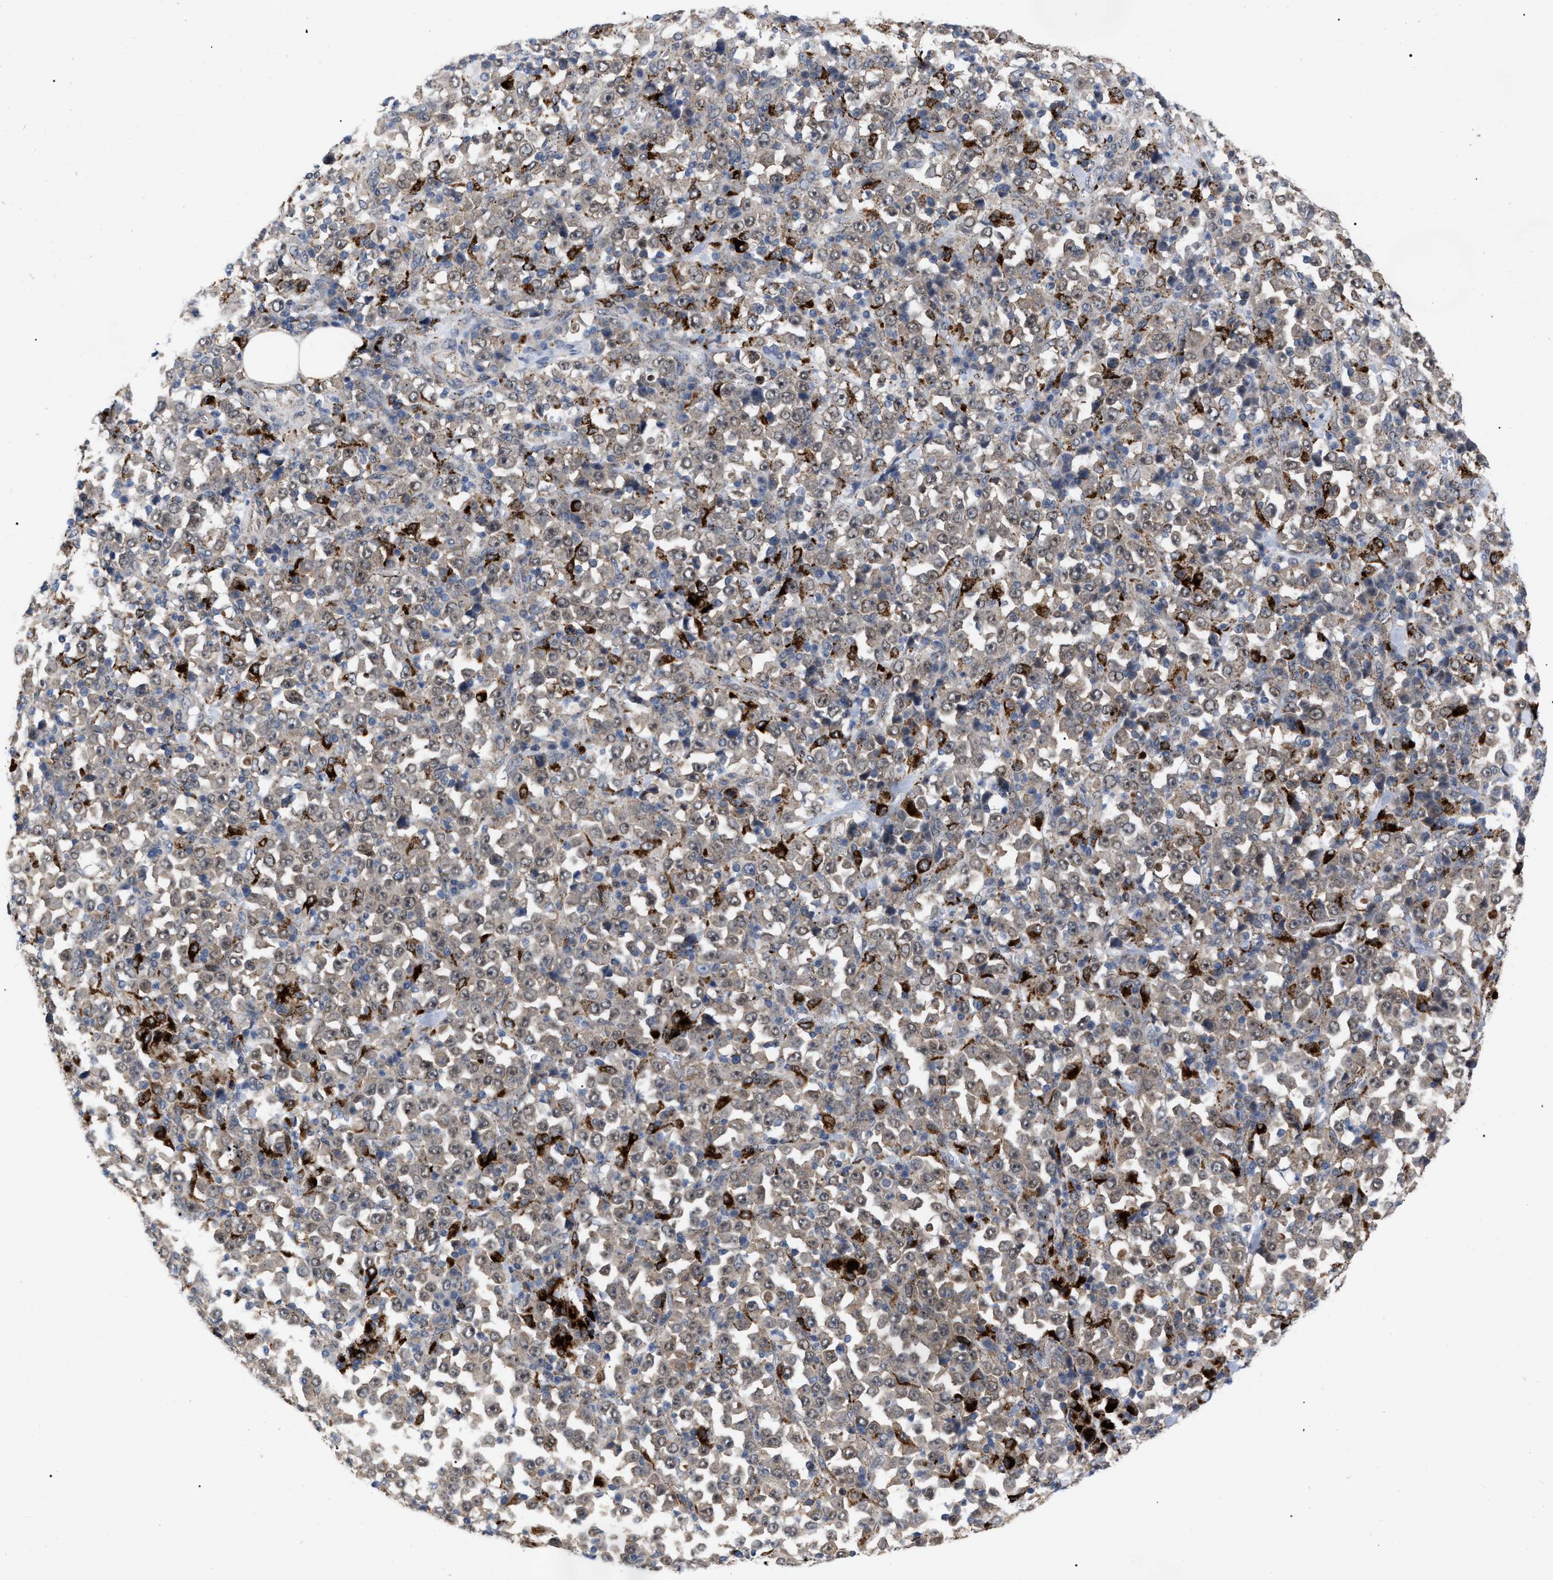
{"staining": {"intensity": "weak", "quantity": ">75%", "location": "cytoplasmic/membranous"}, "tissue": "stomach cancer", "cell_type": "Tumor cells", "image_type": "cancer", "snomed": [{"axis": "morphology", "description": "Normal tissue, NOS"}, {"axis": "morphology", "description": "Adenocarcinoma, NOS"}, {"axis": "topography", "description": "Stomach, upper"}, {"axis": "topography", "description": "Stomach"}], "caption": "Stomach adenocarcinoma was stained to show a protein in brown. There is low levels of weak cytoplasmic/membranous positivity in about >75% of tumor cells. The protein of interest is shown in brown color, while the nuclei are stained blue.", "gene": "UPF1", "patient": {"sex": "male", "age": 59}}